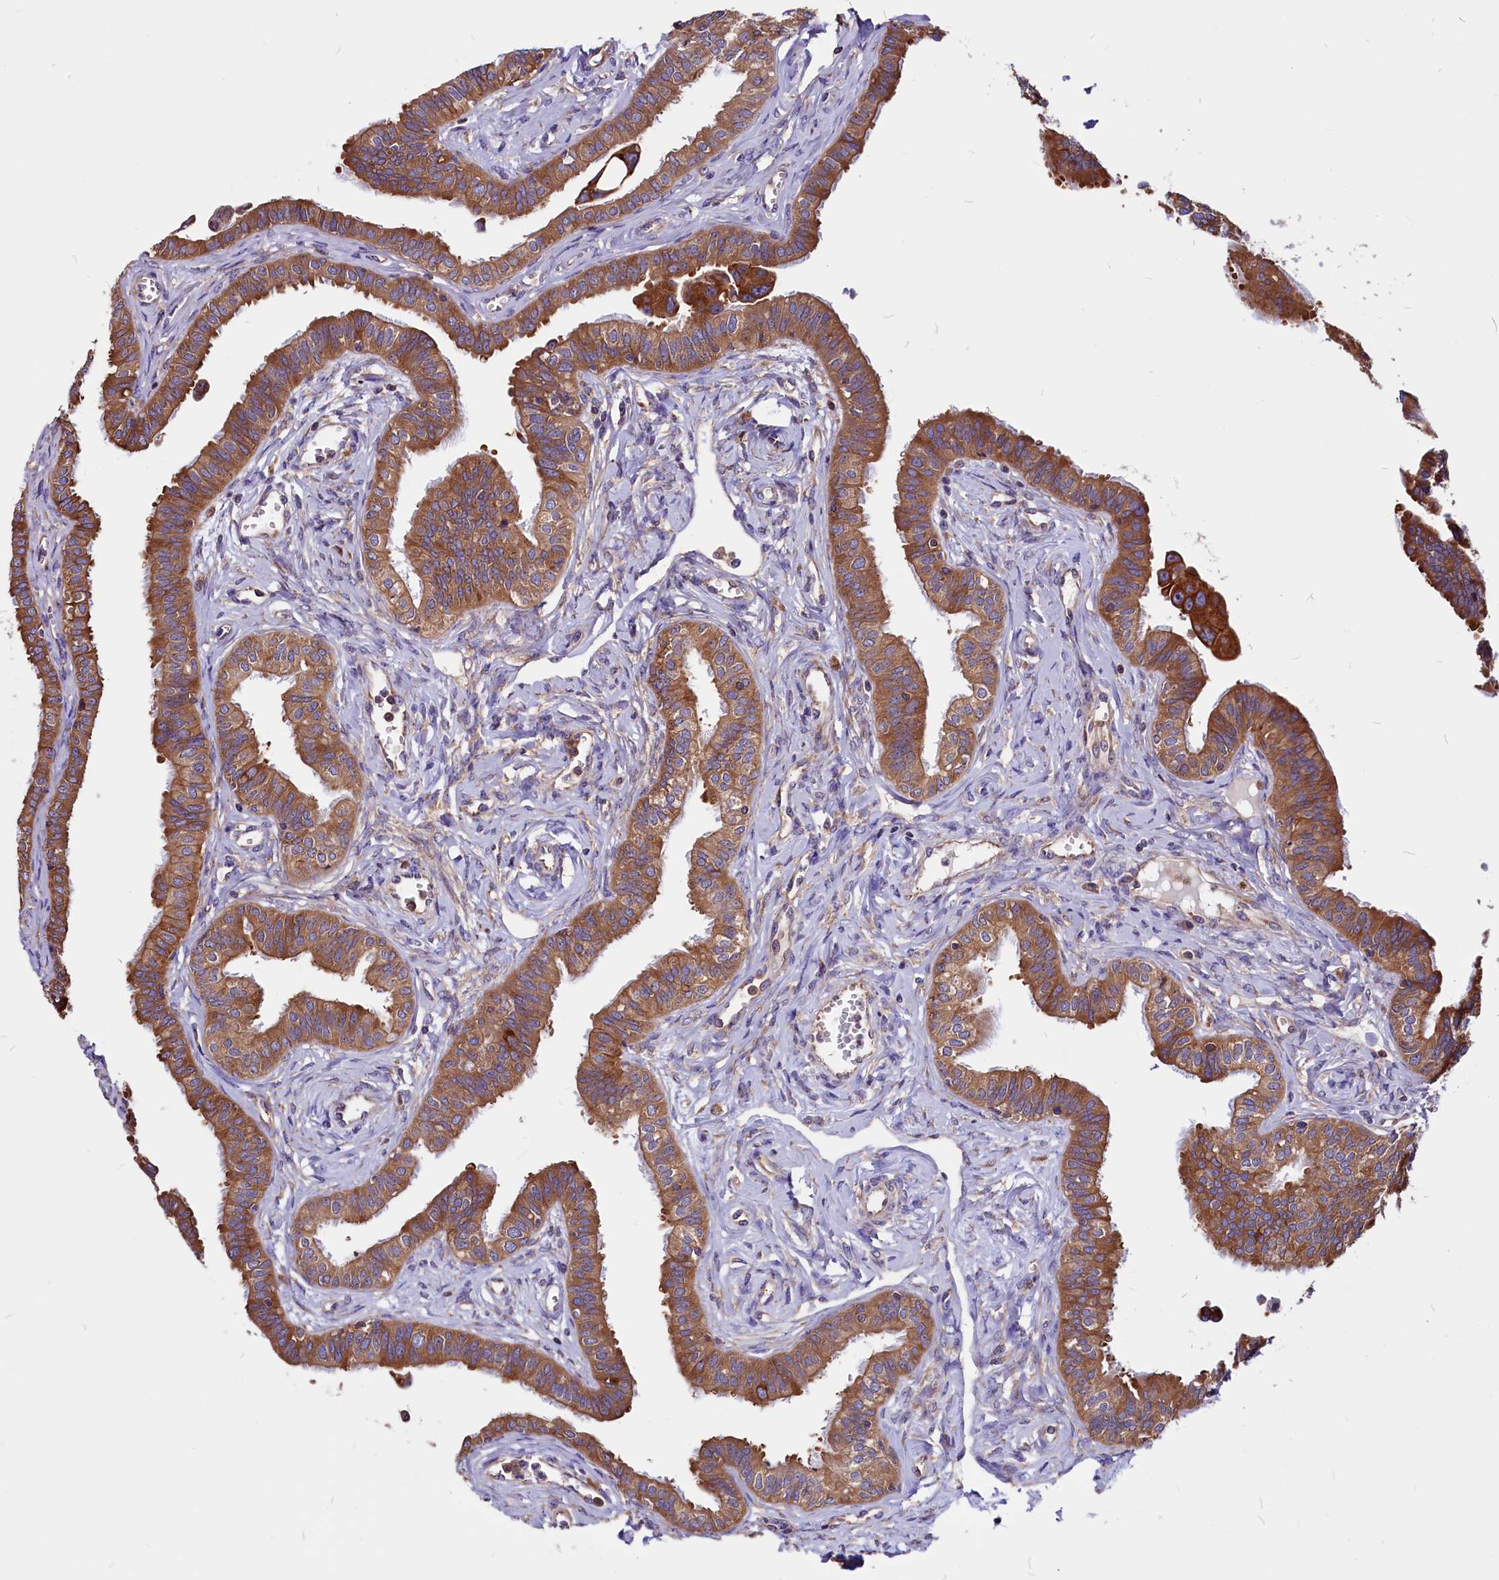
{"staining": {"intensity": "strong", "quantity": ">75%", "location": "cytoplasmic/membranous"}, "tissue": "fallopian tube", "cell_type": "Glandular cells", "image_type": "normal", "snomed": [{"axis": "morphology", "description": "Normal tissue, NOS"}, {"axis": "morphology", "description": "Carcinoma, NOS"}, {"axis": "topography", "description": "Fallopian tube"}, {"axis": "topography", "description": "Ovary"}], "caption": "Strong cytoplasmic/membranous protein expression is present in approximately >75% of glandular cells in fallopian tube.", "gene": "EIF3G", "patient": {"sex": "female", "age": 59}}